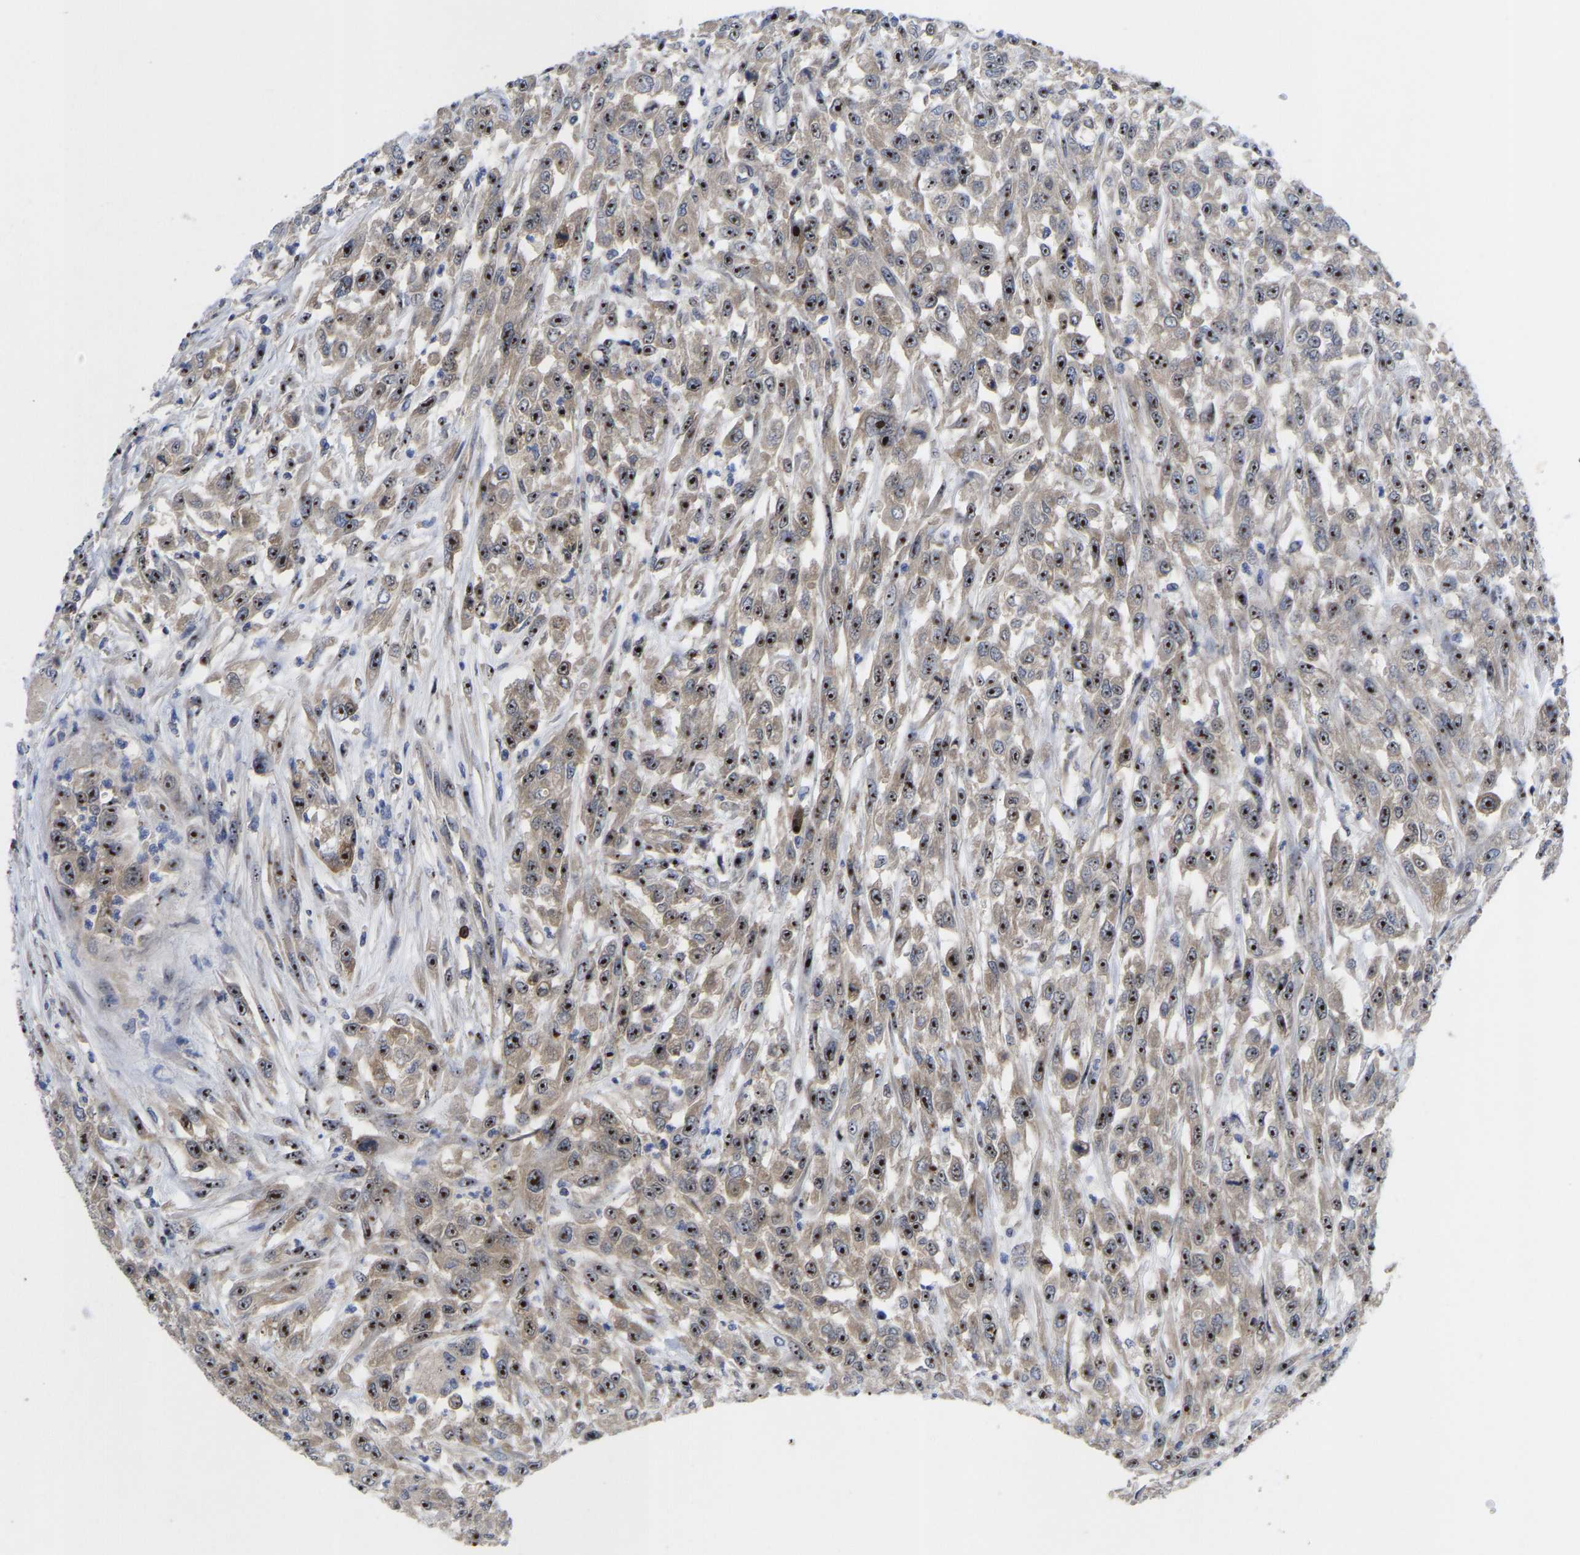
{"staining": {"intensity": "strong", "quantity": ">75%", "location": "cytoplasmic/membranous,nuclear"}, "tissue": "urothelial cancer", "cell_type": "Tumor cells", "image_type": "cancer", "snomed": [{"axis": "morphology", "description": "Urothelial carcinoma, High grade"}, {"axis": "topography", "description": "Urinary bladder"}], "caption": "IHC of human urothelial carcinoma (high-grade) demonstrates high levels of strong cytoplasmic/membranous and nuclear positivity in about >75% of tumor cells. The staining was performed using DAB (3,3'-diaminobenzidine), with brown indicating positive protein expression. Nuclei are stained blue with hematoxylin.", "gene": "NLE1", "patient": {"sex": "male", "age": 46}}